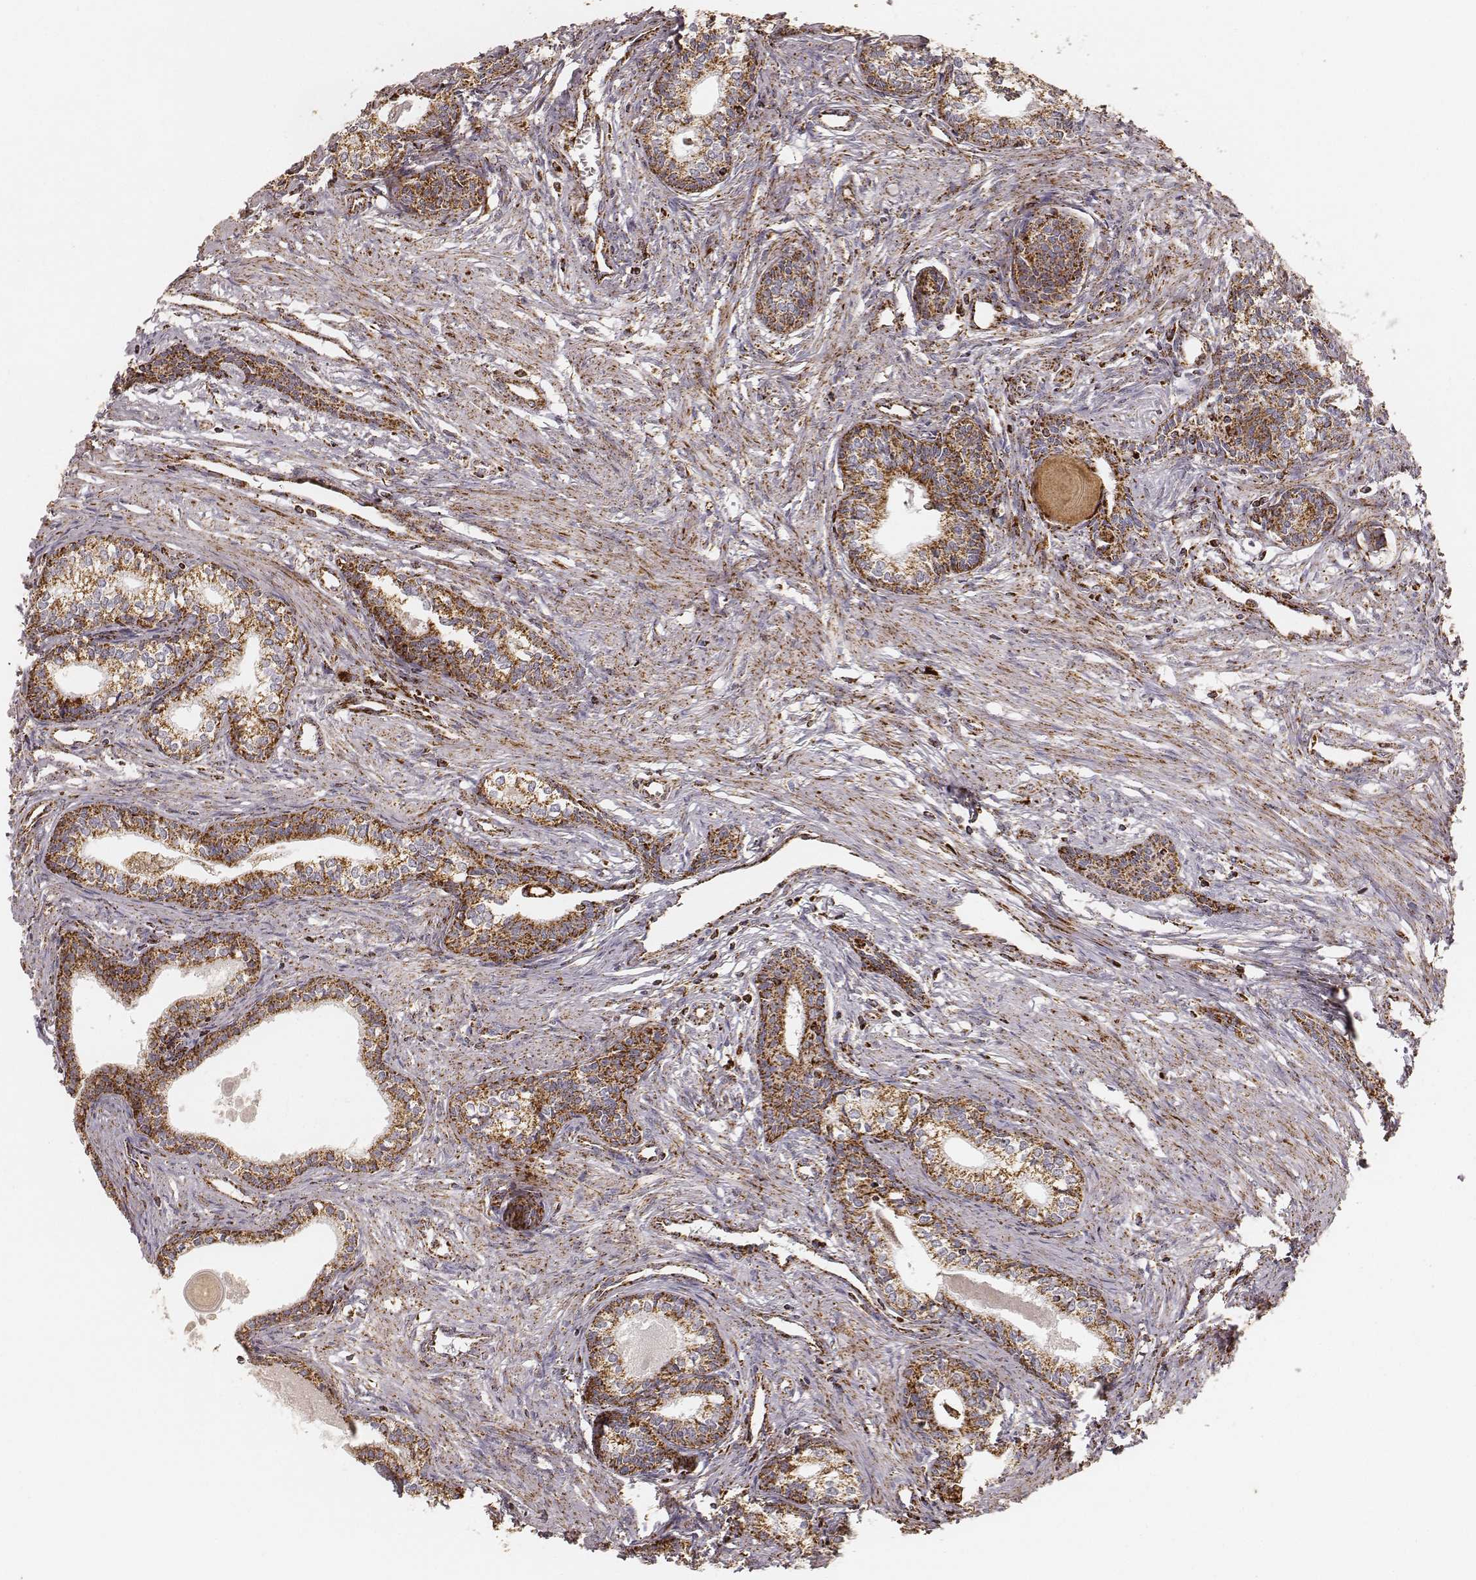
{"staining": {"intensity": "strong", "quantity": ">75%", "location": "cytoplasmic/membranous"}, "tissue": "prostate", "cell_type": "Glandular cells", "image_type": "normal", "snomed": [{"axis": "morphology", "description": "Normal tissue, NOS"}, {"axis": "topography", "description": "Prostate"}], "caption": "A histopathology image of human prostate stained for a protein displays strong cytoplasmic/membranous brown staining in glandular cells.", "gene": "CS", "patient": {"sex": "male", "age": 60}}